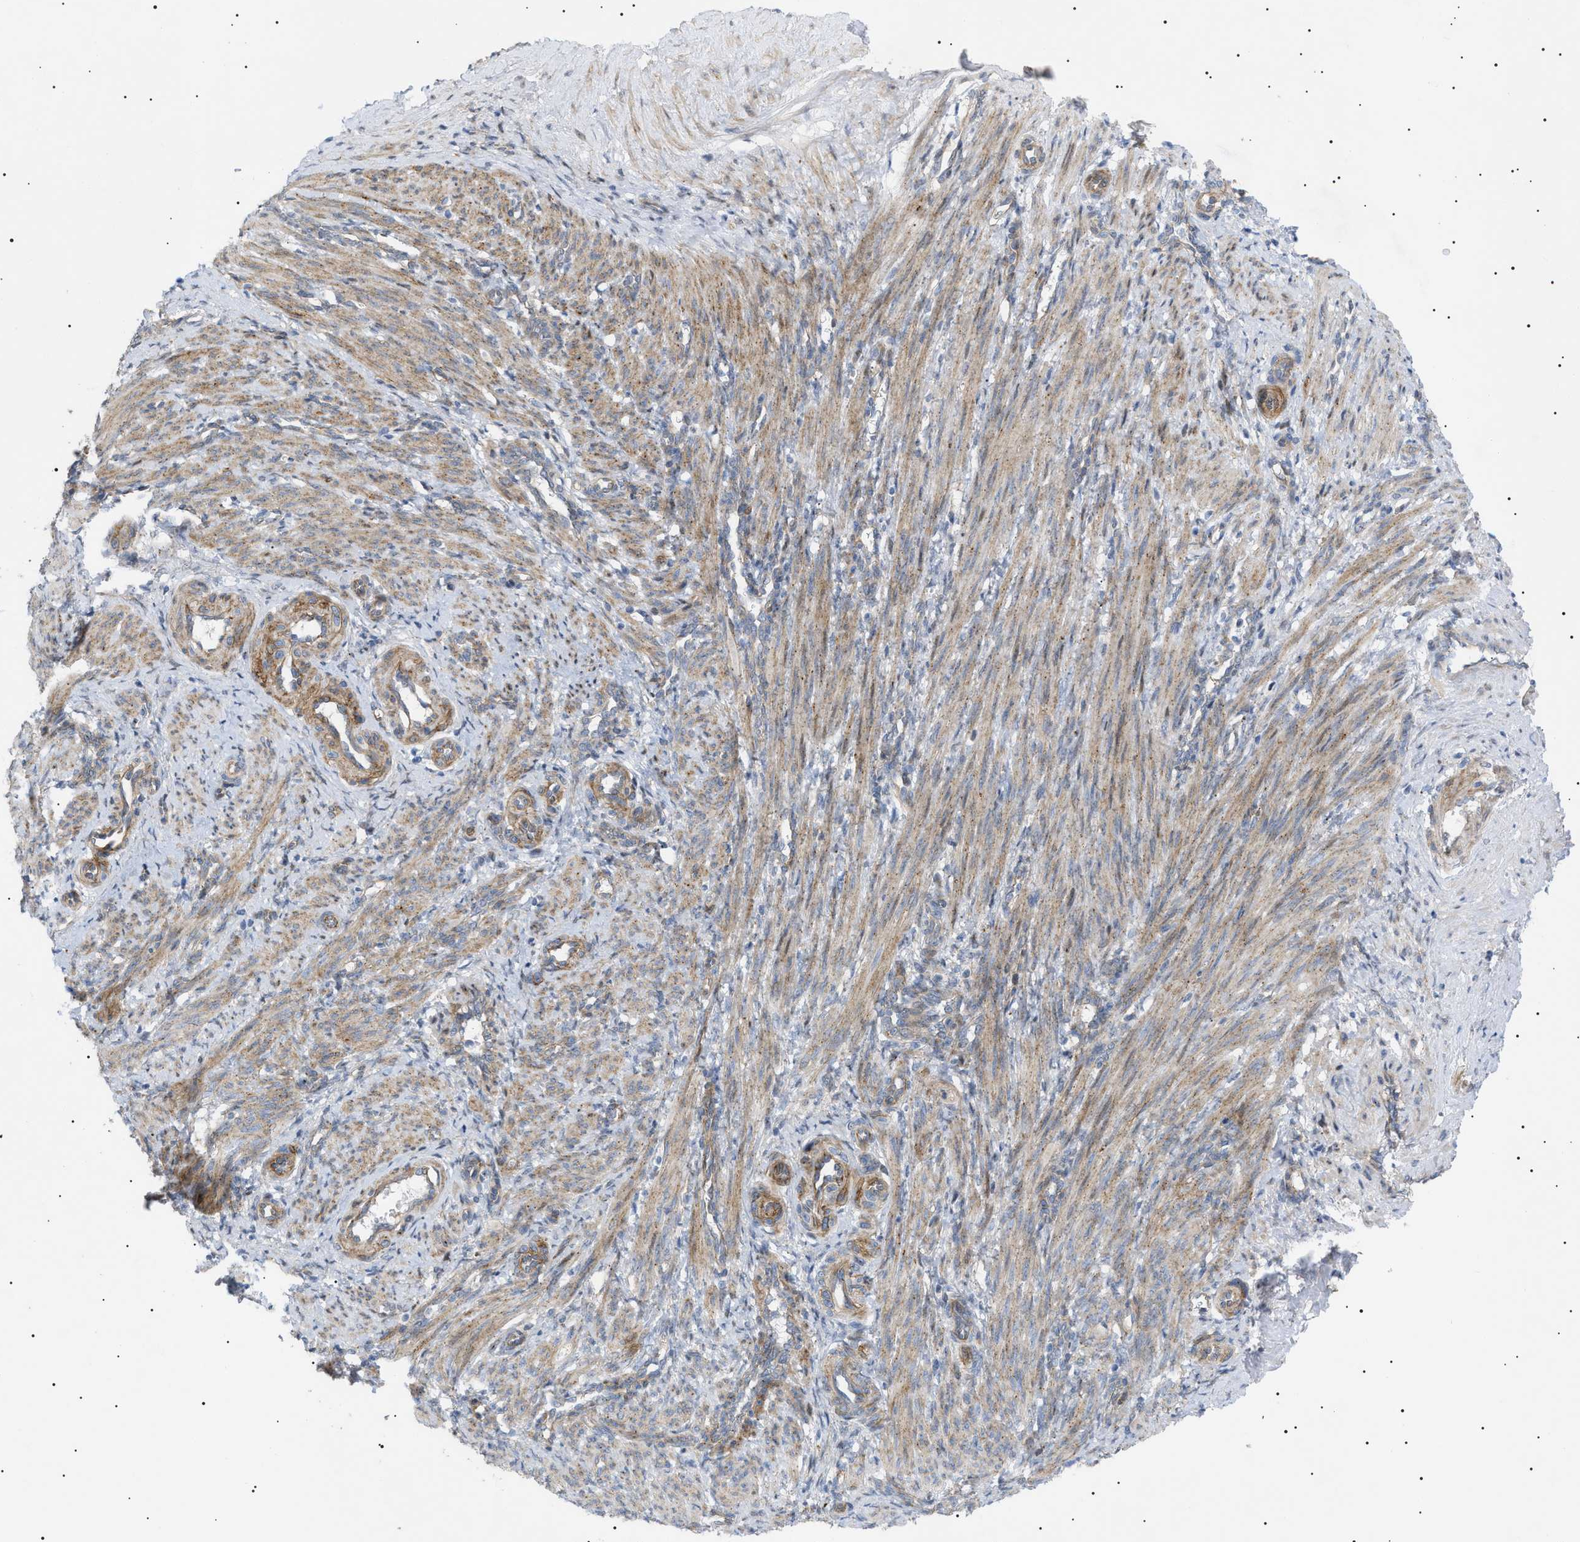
{"staining": {"intensity": "weak", "quantity": ">75%", "location": "cytoplasmic/membranous"}, "tissue": "smooth muscle", "cell_type": "Smooth muscle cells", "image_type": "normal", "snomed": [{"axis": "morphology", "description": "Normal tissue, NOS"}, {"axis": "topography", "description": "Endometrium"}], "caption": "Smooth muscle cells demonstrate low levels of weak cytoplasmic/membranous positivity in about >75% of cells in benign human smooth muscle.", "gene": "SFXN5", "patient": {"sex": "female", "age": 33}}